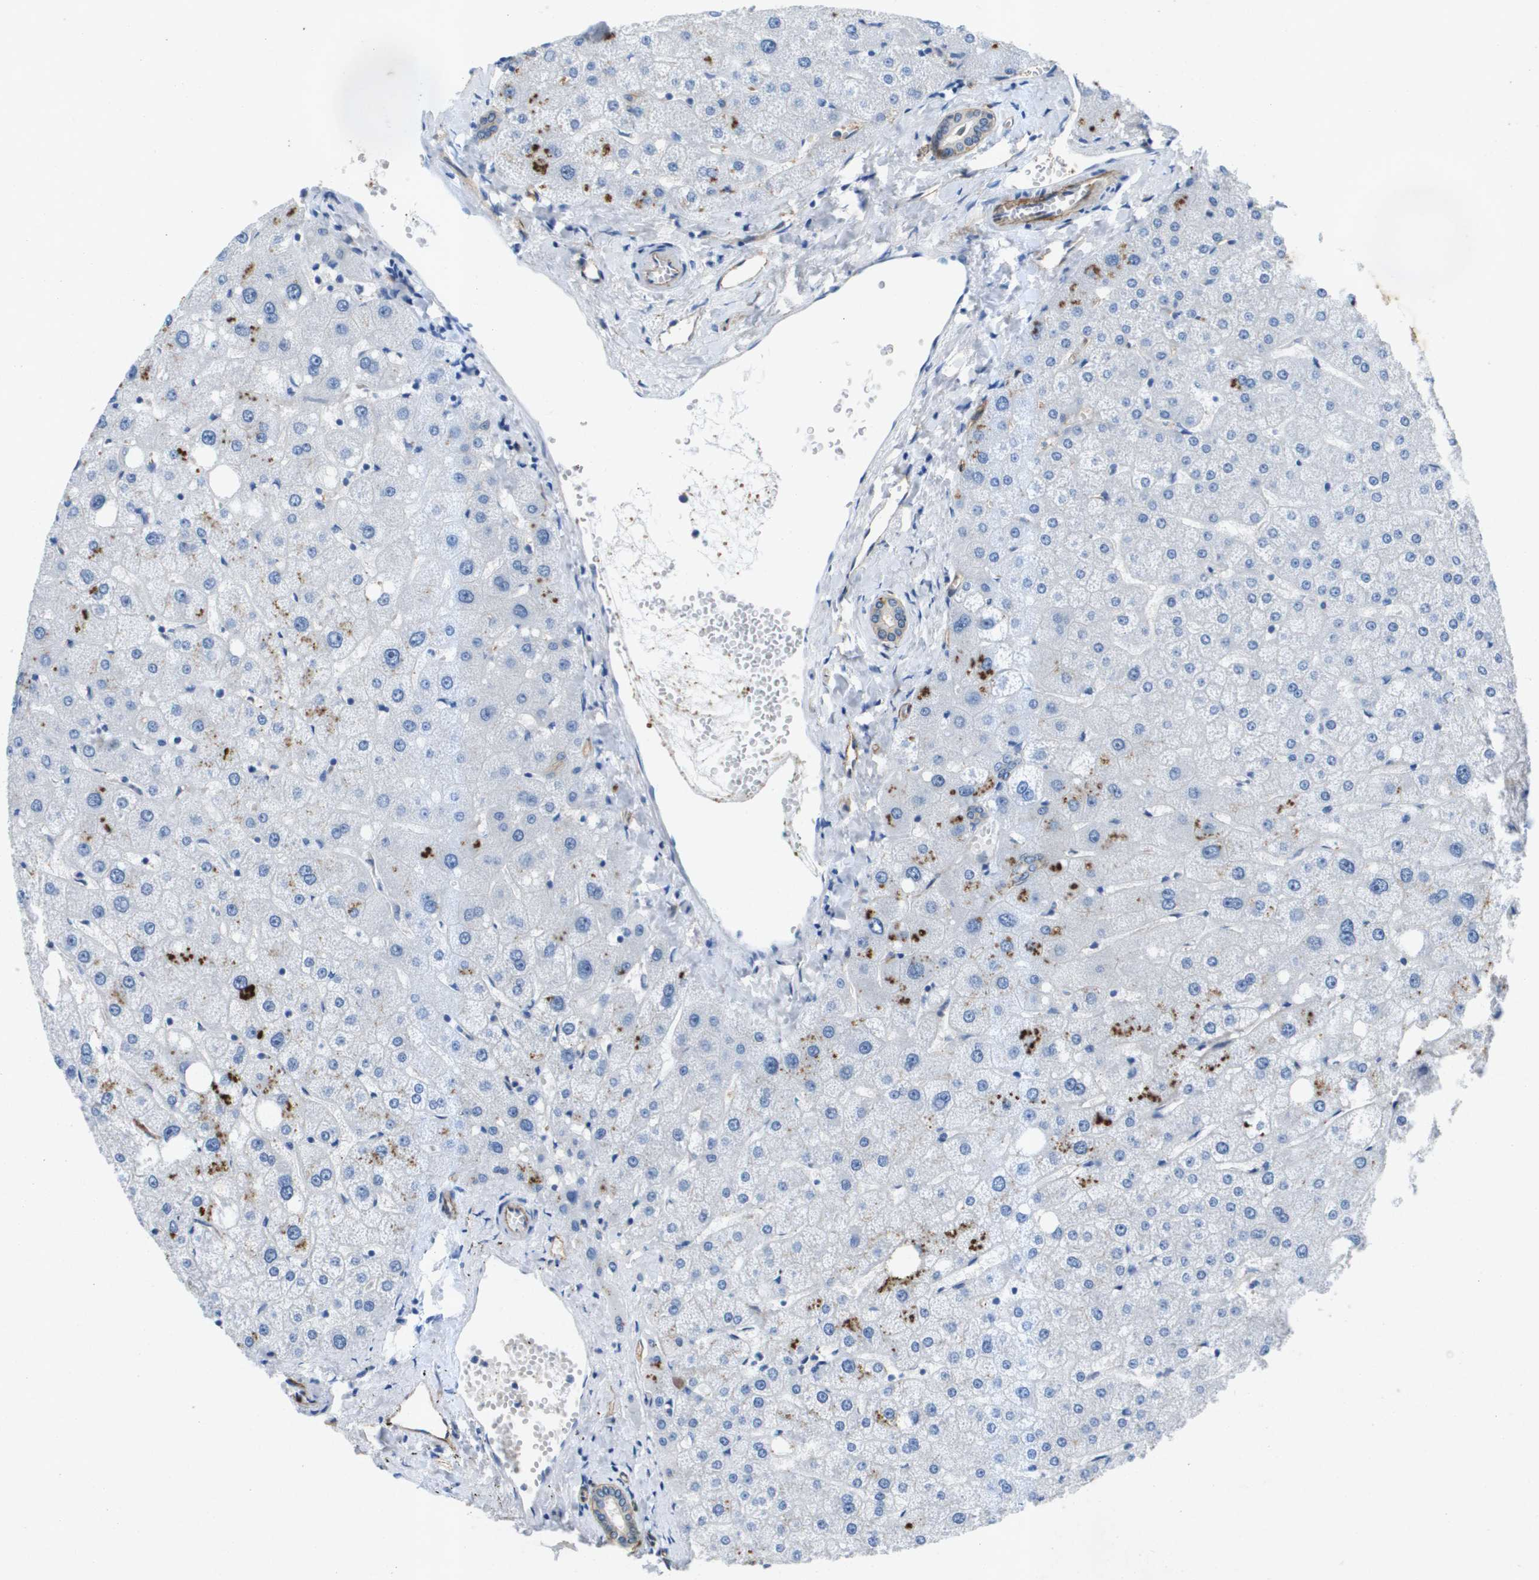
{"staining": {"intensity": "moderate", "quantity": "<25%", "location": "cytoplasmic/membranous"}, "tissue": "liver", "cell_type": "Cholangiocytes", "image_type": "normal", "snomed": [{"axis": "morphology", "description": "Normal tissue, NOS"}, {"axis": "topography", "description": "Liver"}], "caption": "The image reveals immunohistochemical staining of benign liver. There is moderate cytoplasmic/membranous expression is seen in about <25% of cholangiocytes. Using DAB (brown) and hematoxylin (blue) stains, captured at high magnification using brightfield microscopy.", "gene": "ITGA6", "patient": {"sex": "male", "age": 73}}